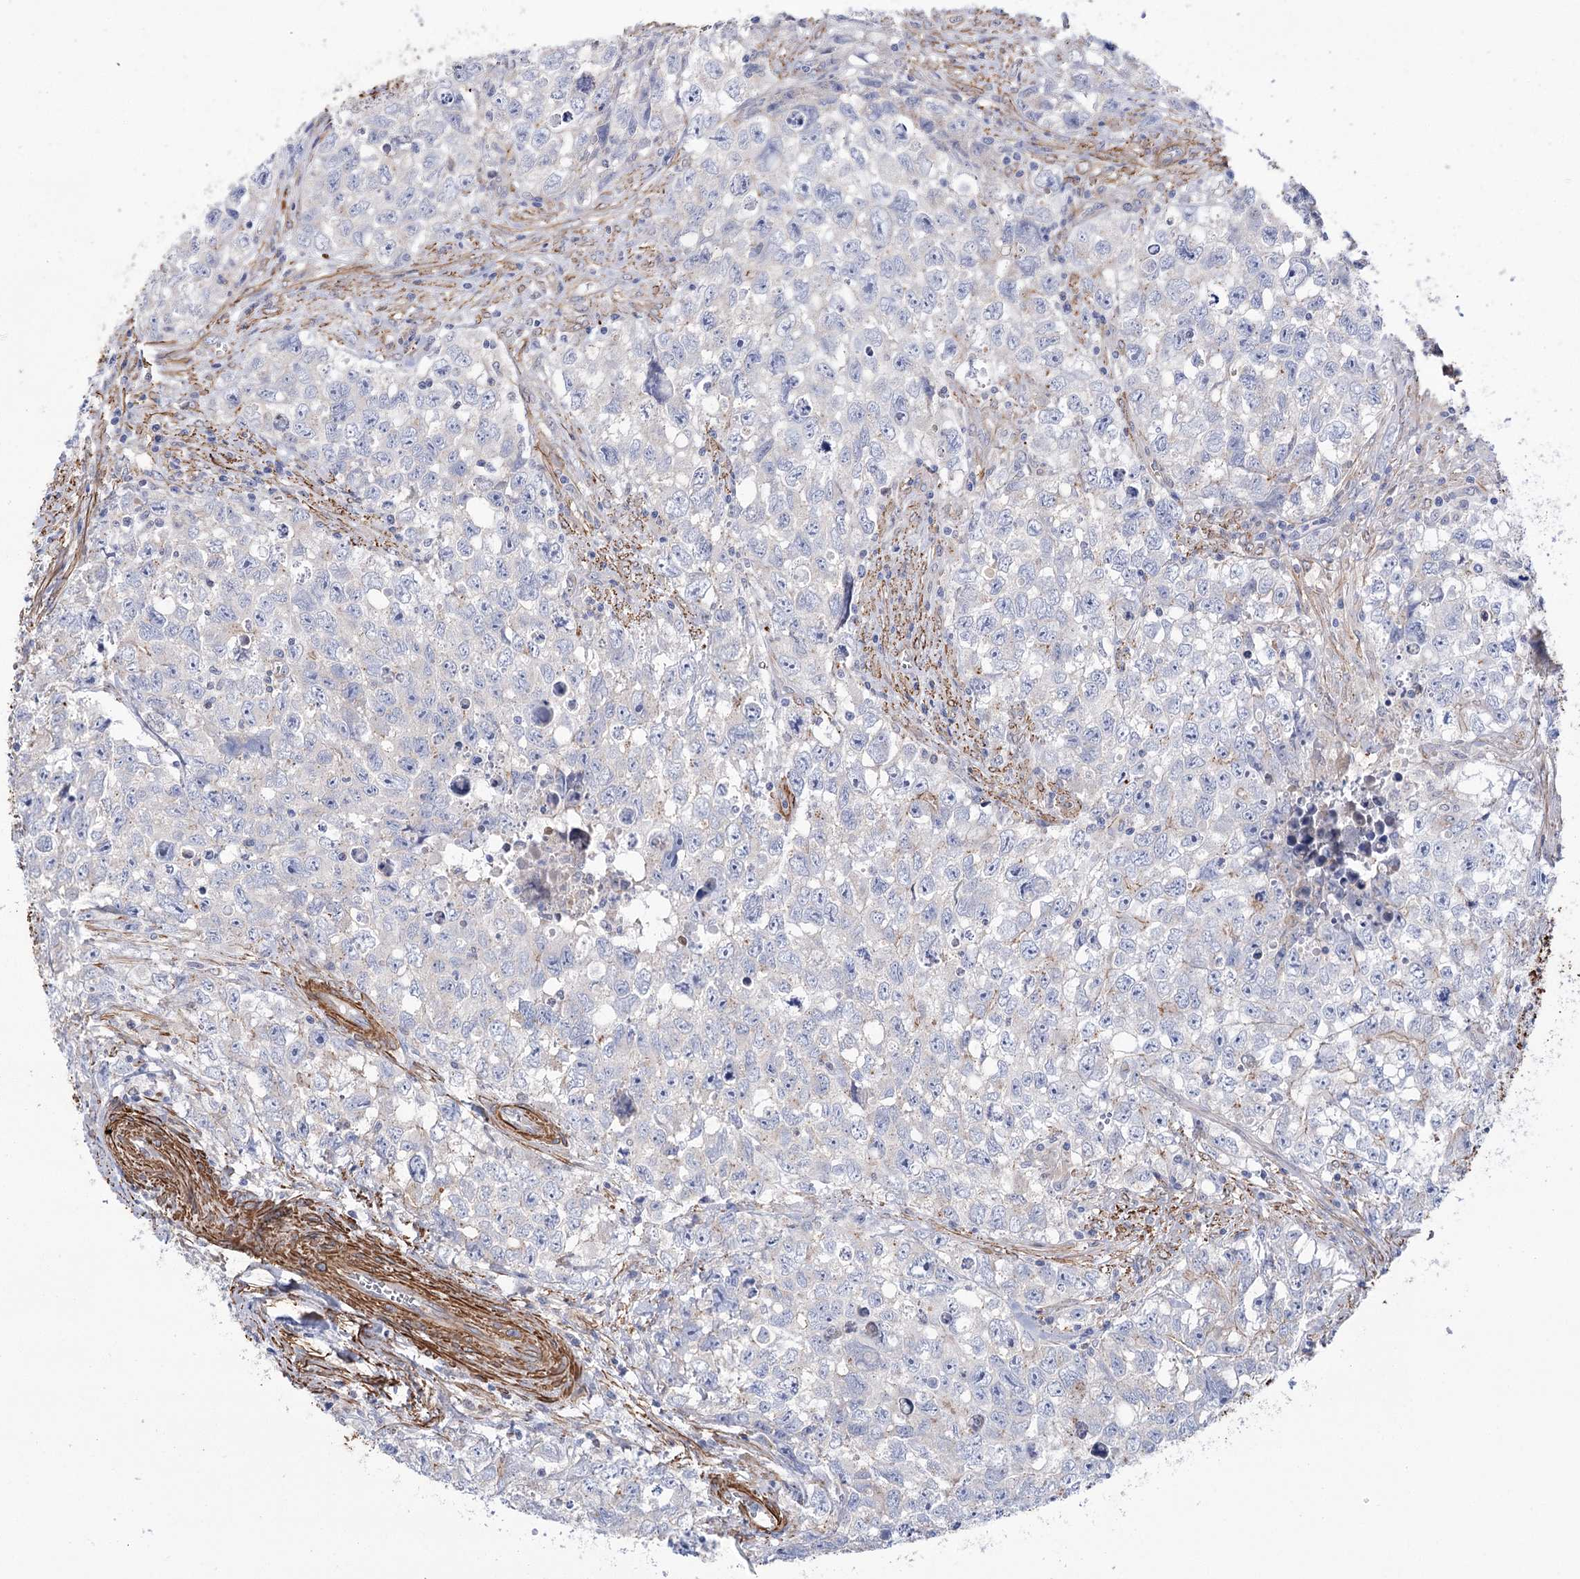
{"staining": {"intensity": "negative", "quantity": "none", "location": "none"}, "tissue": "testis cancer", "cell_type": "Tumor cells", "image_type": "cancer", "snomed": [{"axis": "morphology", "description": "Seminoma, NOS"}, {"axis": "morphology", "description": "Carcinoma, Embryonal, NOS"}, {"axis": "topography", "description": "Testis"}], "caption": "The image reveals no significant staining in tumor cells of testis cancer. The staining is performed using DAB (3,3'-diaminobenzidine) brown chromogen with nuclei counter-stained in using hematoxylin.", "gene": "WASHC3", "patient": {"sex": "male", "age": 43}}